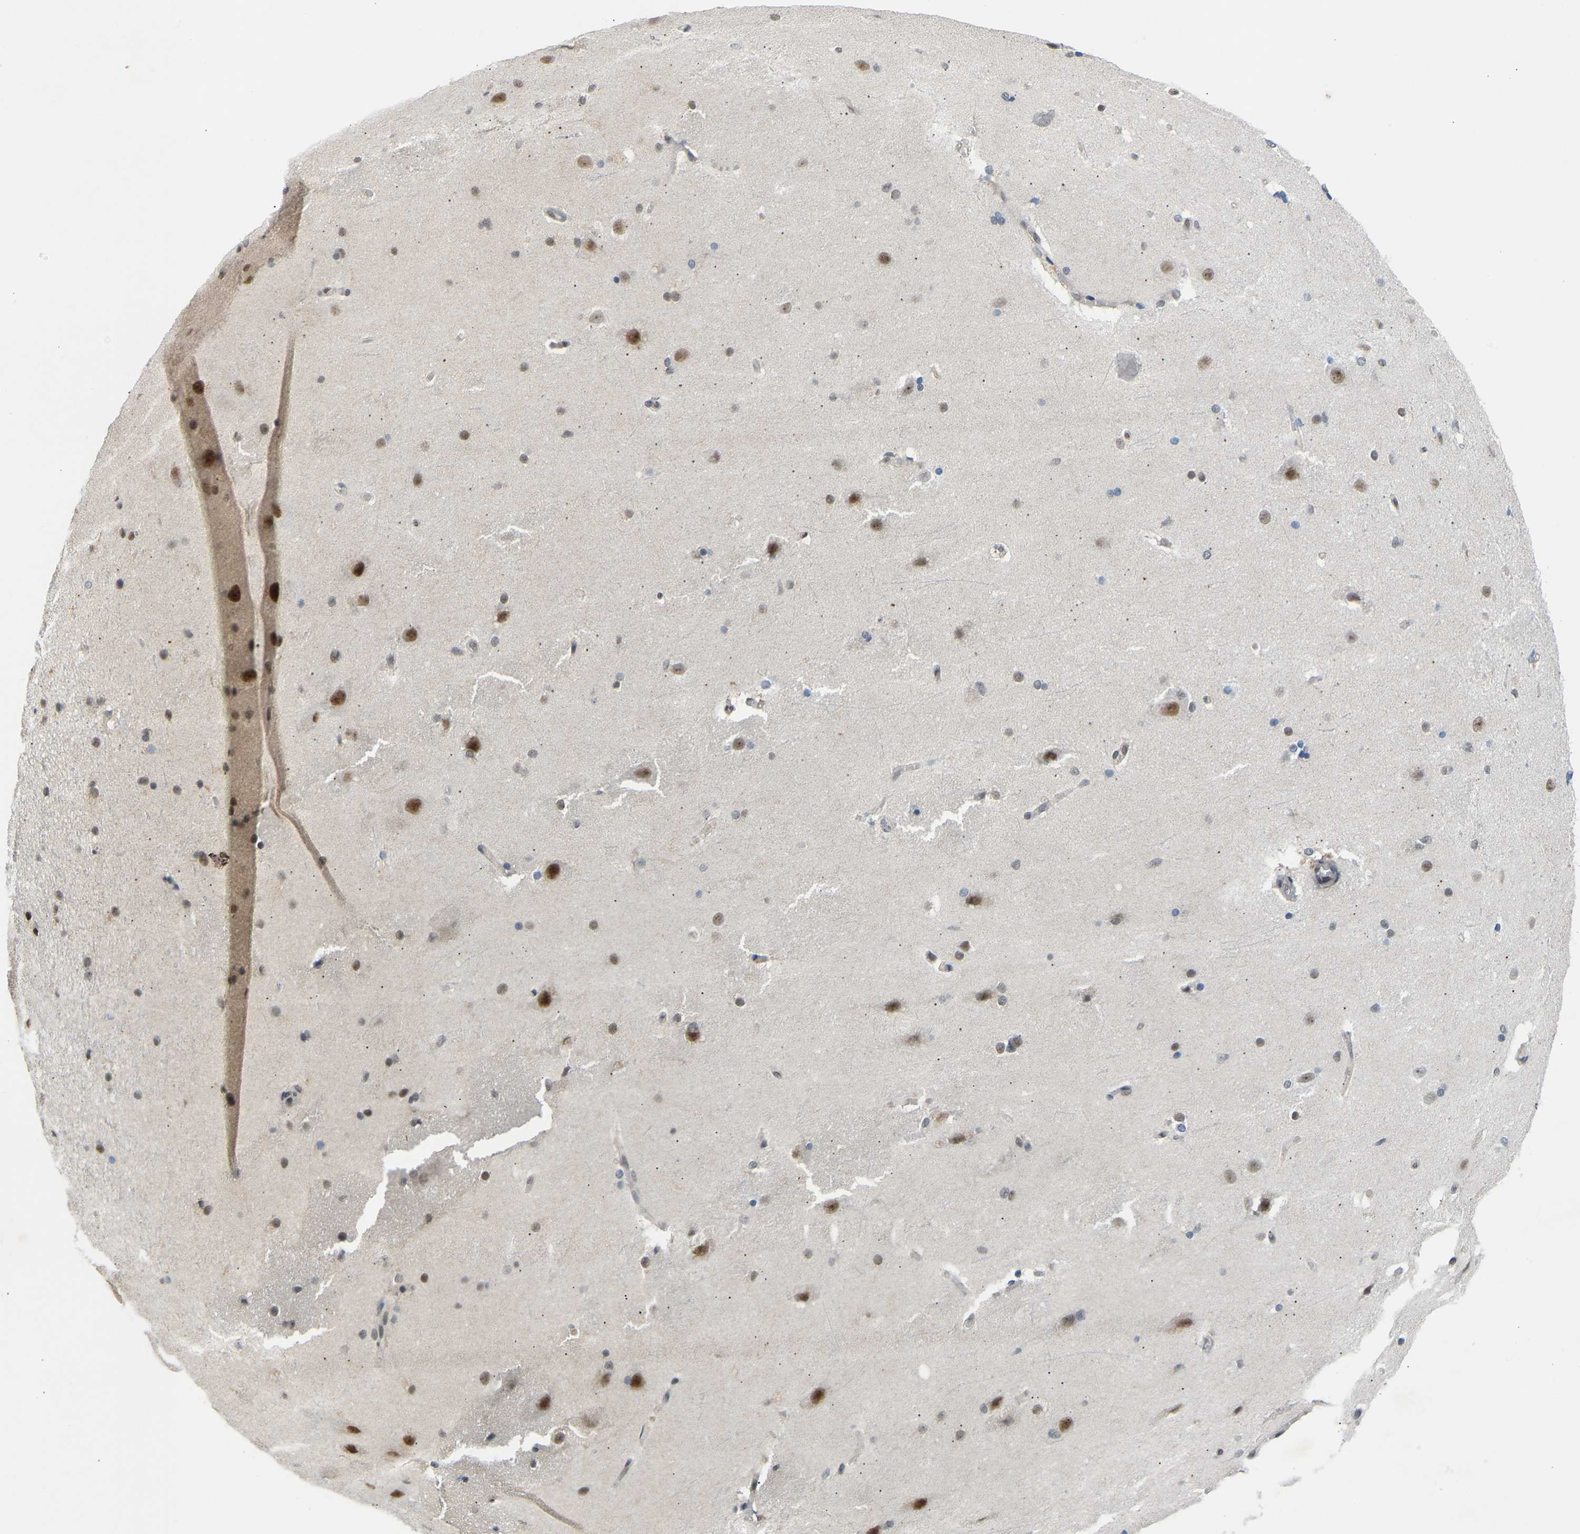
{"staining": {"intensity": "negative", "quantity": "none", "location": "none"}, "tissue": "cerebral cortex", "cell_type": "Endothelial cells", "image_type": "normal", "snomed": [{"axis": "morphology", "description": "Normal tissue, NOS"}, {"axis": "topography", "description": "Cerebral cortex"}, {"axis": "topography", "description": "Hippocampus"}], "caption": "Unremarkable cerebral cortex was stained to show a protein in brown. There is no significant expression in endothelial cells. Brightfield microscopy of immunohistochemistry (IHC) stained with DAB (brown) and hematoxylin (blue), captured at high magnification.", "gene": "RBM15", "patient": {"sex": "female", "age": 19}}